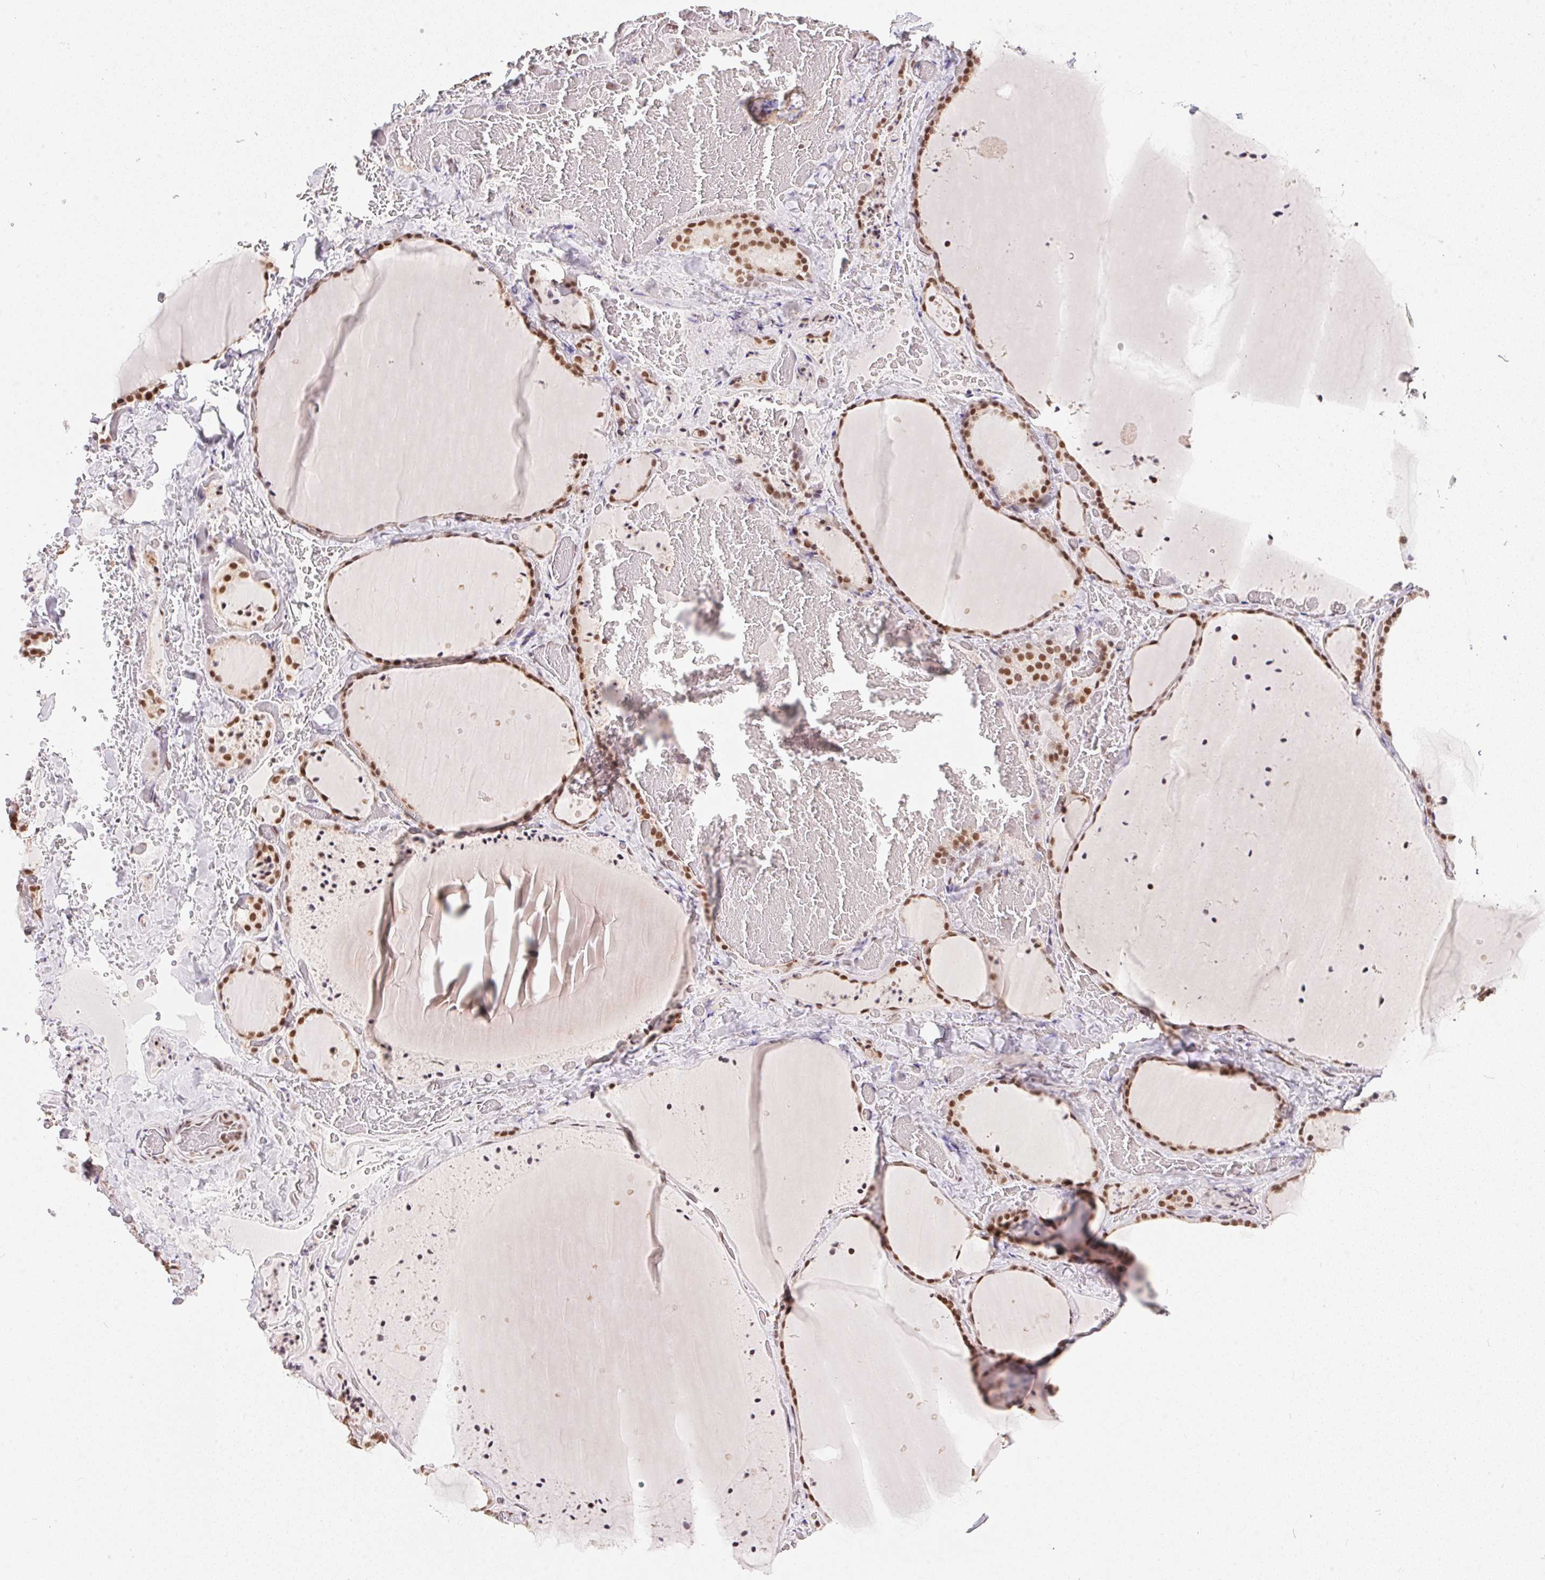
{"staining": {"intensity": "strong", "quantity": ">75%", "location": "nuclear"}, "tissue": "thyroid gland", "cell_type": "Glandular cells", "image_type": "normal", "snomed": [{"axis": "morphology", "description": "Normal tissue, NOS"}, {"axis": "topography", "description": "Thyroid gland"}], "caption": "Strong nuclear positivity is present in about >75% of glandular cells in unremarkable thyroid gland. The protein is shown in brown color, while the nuclei are stained blue.", "gene": "NFE2L1", "patient": {"sex": "female", "age": 36}}